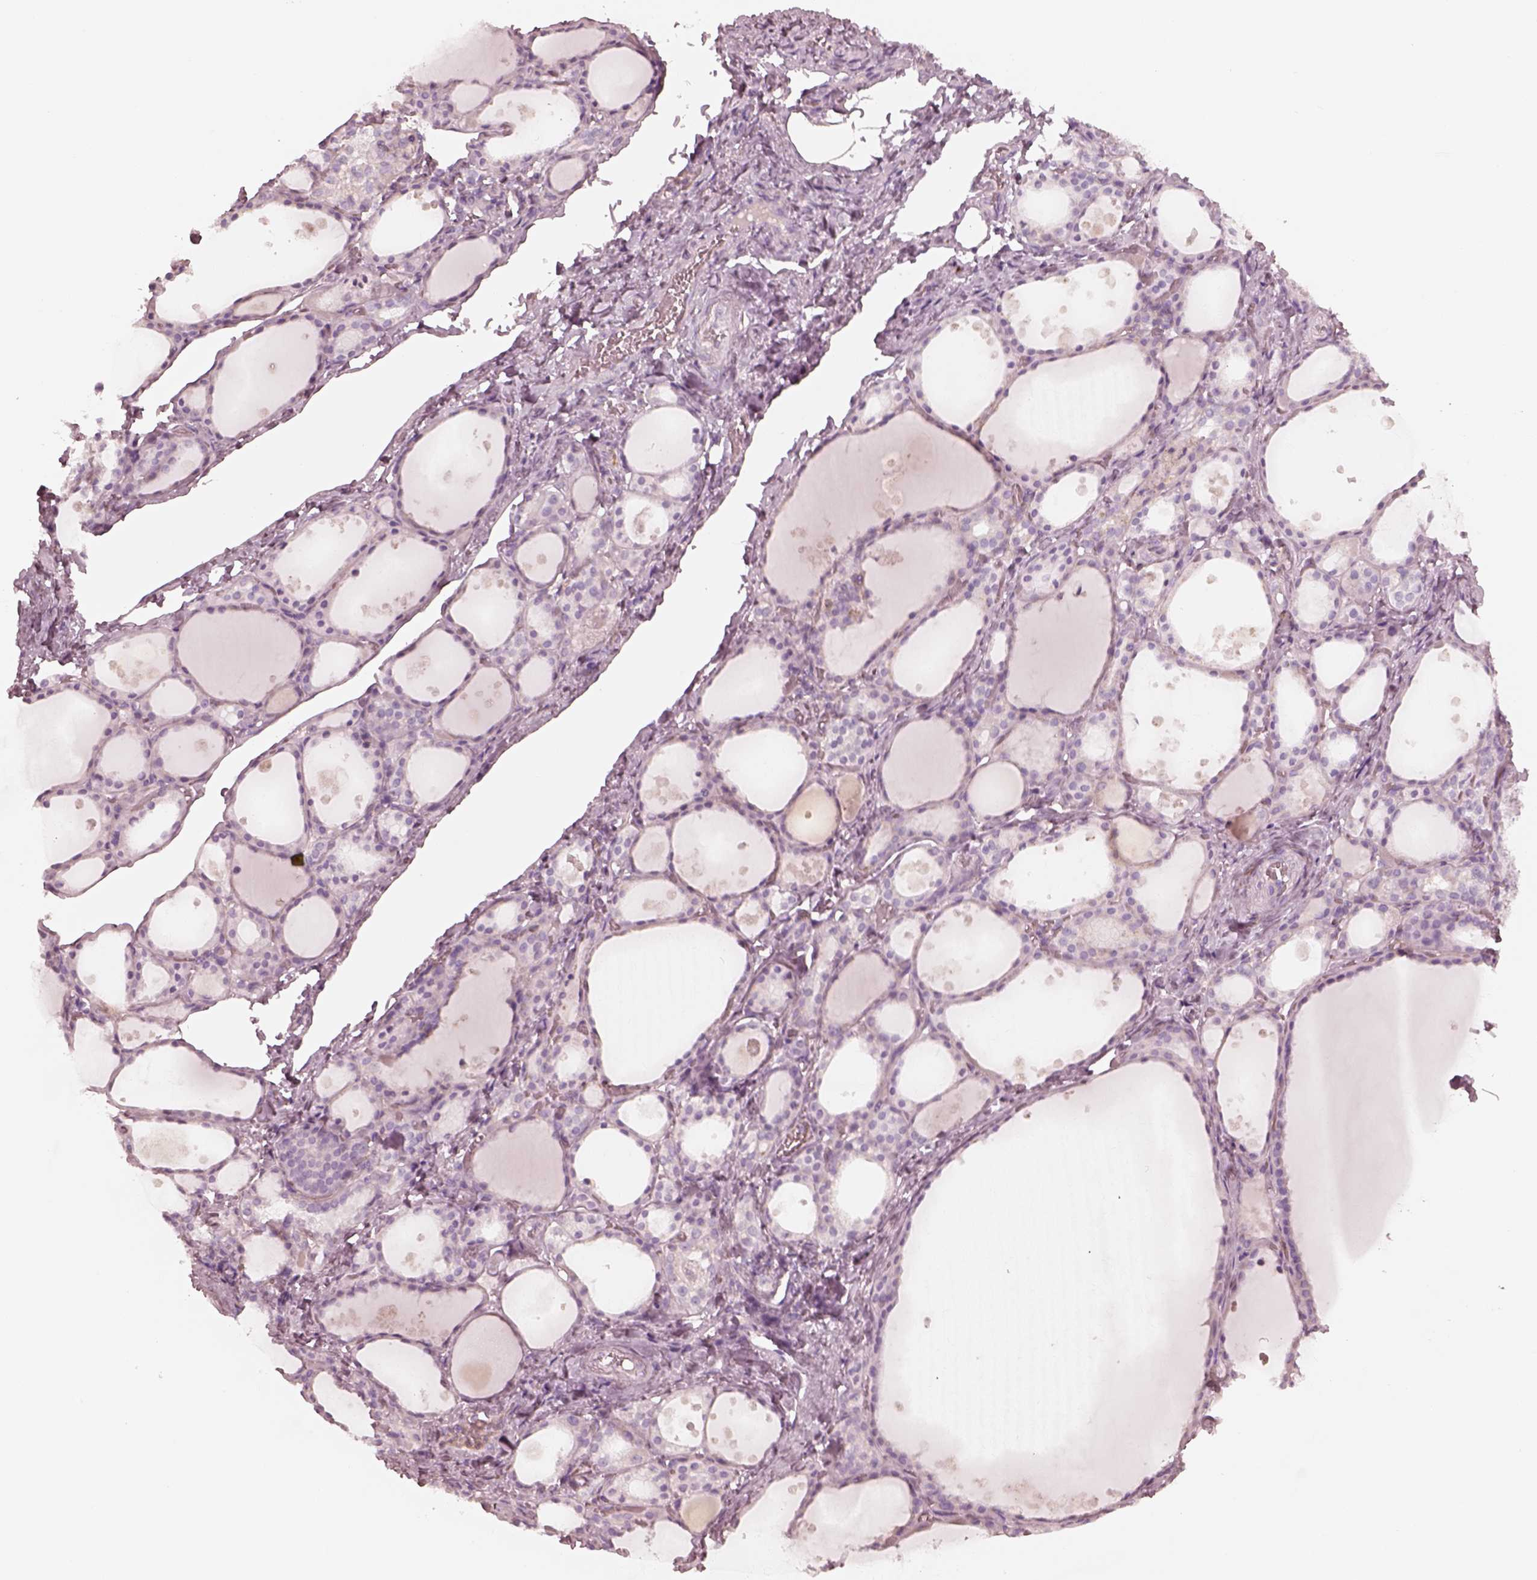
{"staining": {"intensity": "negative", "quantity": "none", "location": "none"}, "tissue": "thyroid gland", "cell_type": "Glandular cells", "image_type": "normal", "snomed": [{"axis": "morphology", "description": "Normal tissue, NOS"}, {"axis": "topography", "description": "Thyroid gland"}], "caption": "Protein analysis of normal thyroid gland reveals no significant positivity in glandular cells. (Brightfield microscopy of DAB immunohistochemistry (IHC) at high magnification).", "gene": "GPRIN1", "patient": {"sex": "male", "age": 68}}